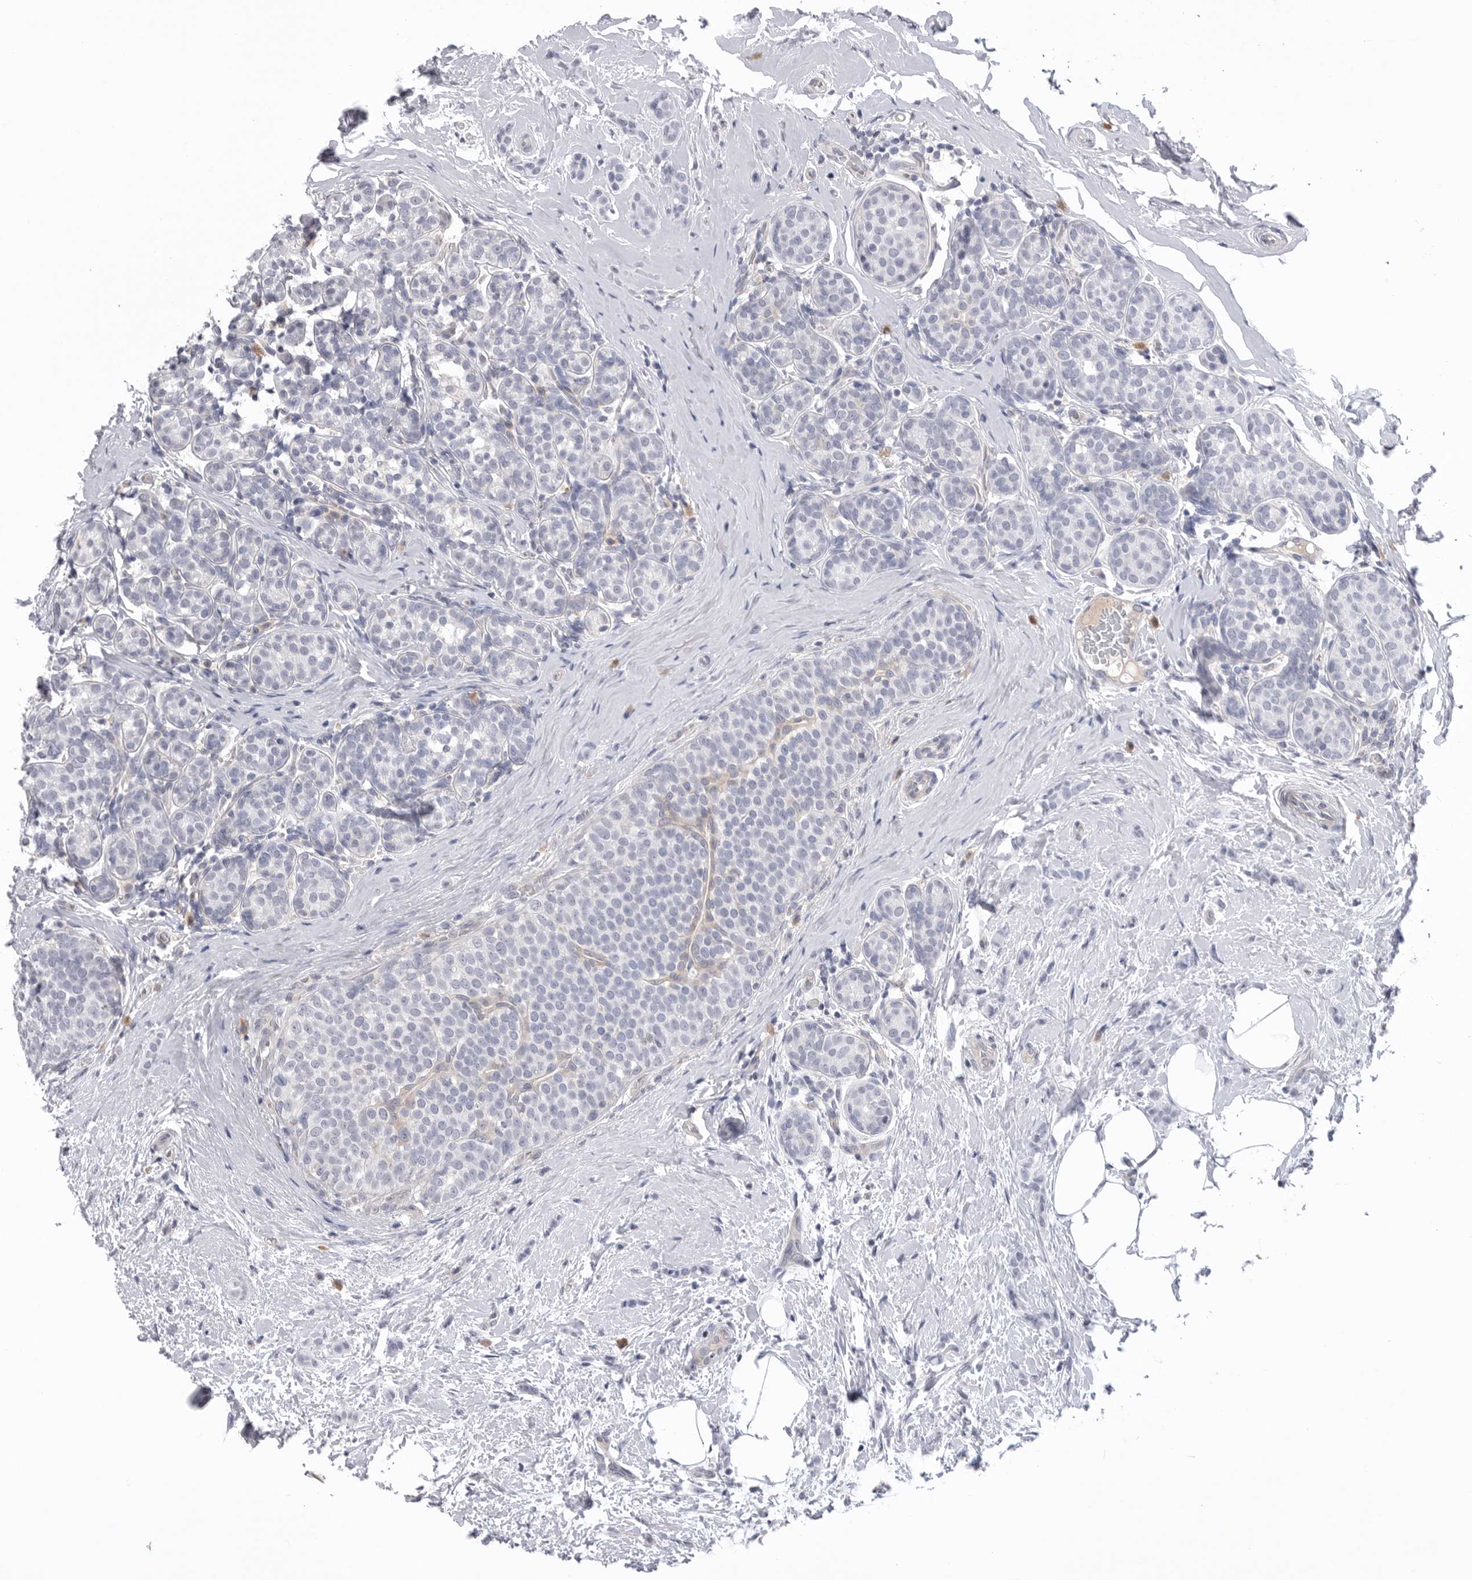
{"staining": {"intensity": "negative", "quantity": "none", "location": "none"}, "tissue": "breast cancer", "cell_type": "Tumor cells", "image_type": "cancer", "snomed": [{"axis": "morphology", "description": "Lobular carcinoma, in situ"}, {"axis": "morphology", "description": "Lobular carcinoma"}, {"axis": "topography", "description": "Breast"}], "caption": "This is a histopathology image of immunohistochemistry (IHC) staining of breast lobular carcinoma, which shows no positivity in tumor cells.", "gene": "DLGAP3", "patient": {"sex": "female", "age": 41}}